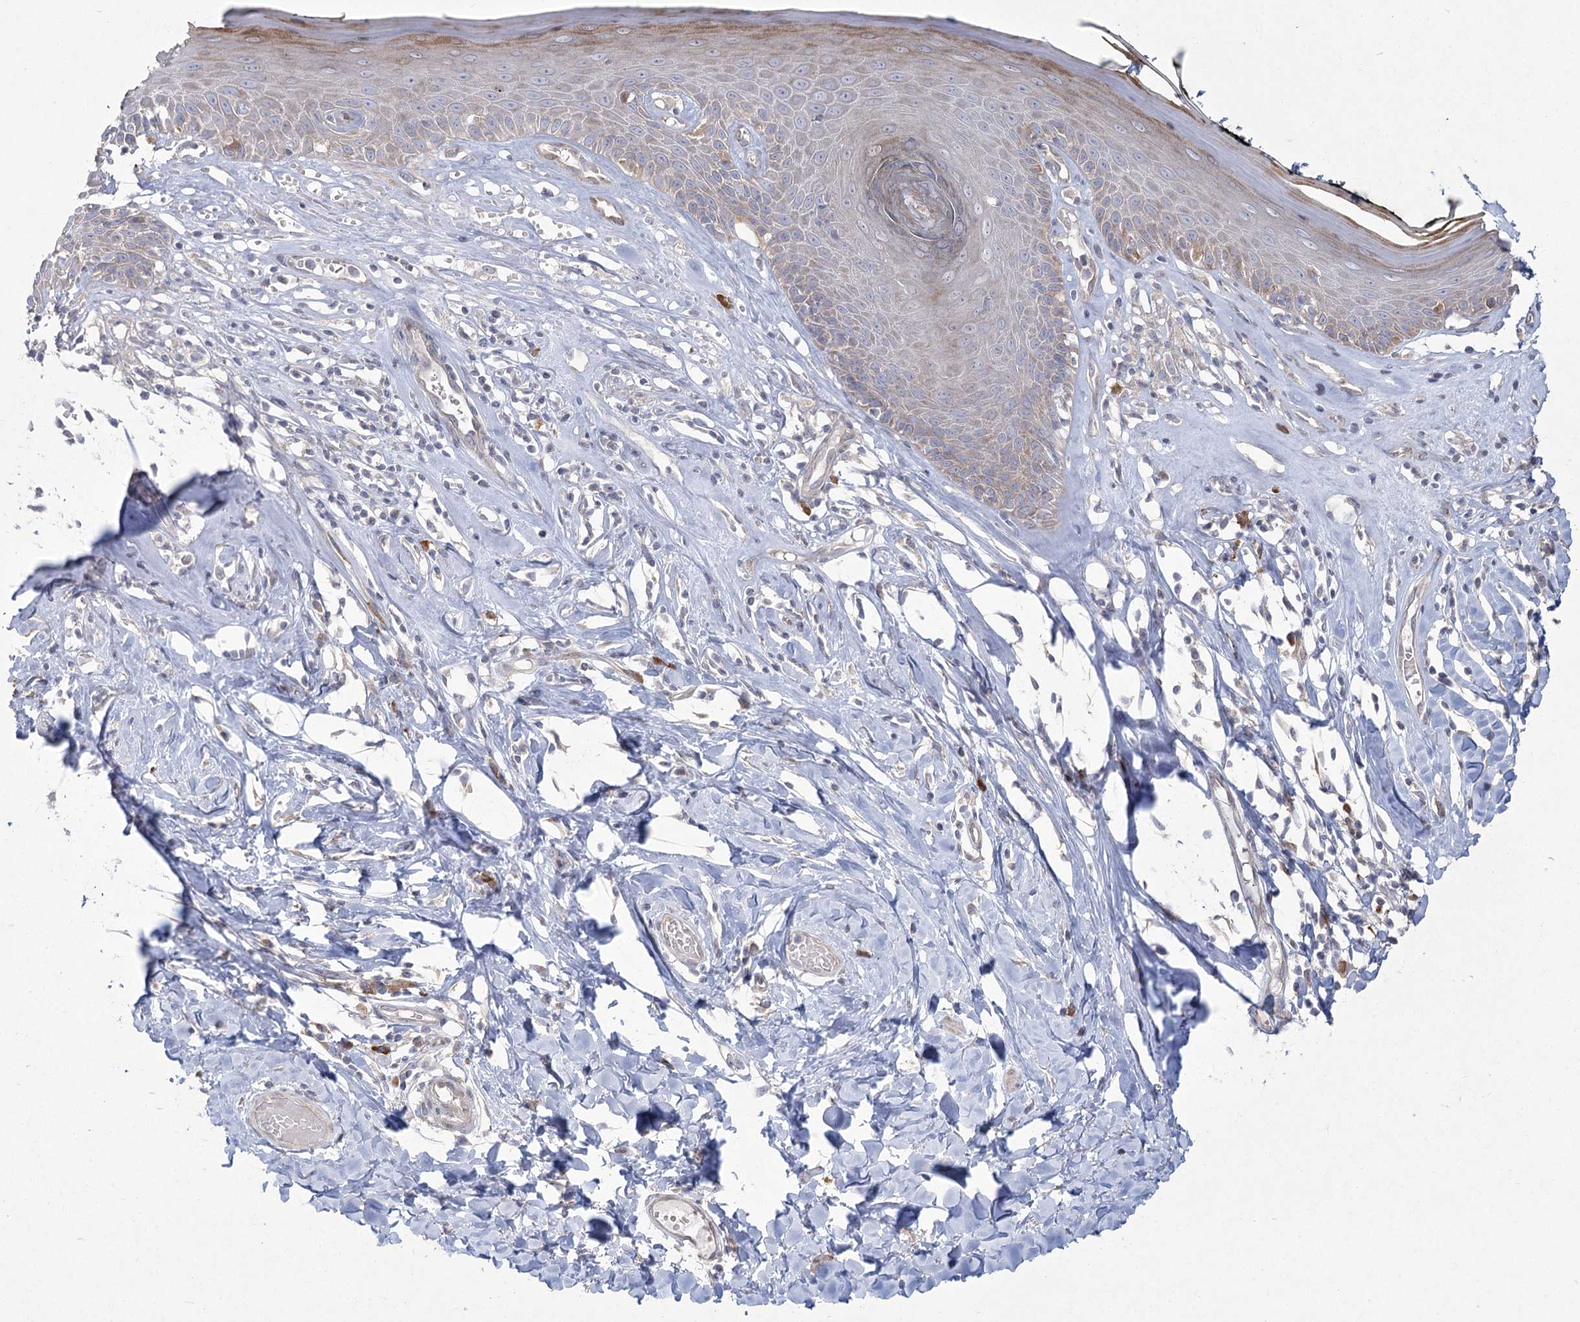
{"staining": {"intensity": "moderate", "quantity": "<25%", "location": "cytoplasmic/membranous"}, "tissue": "skin", "cell_type": "Epidermal cells", "image_type": "normal", "snomed": [{"axis": "morphology", "description": "Normal tissue, NOS"}, {"axis": "morphology", "description": "Inflammation, NOS"}, {"axis": "topography", "description": "Vulva"}], "caption": "A high-resolution photomicrograph shows IHC staining of benign skin, which exhibits moderate cytoplasmic/membranous staining in about <25% of epidermal cells. Nuclei are stained in blue.", "gene": "CAMTA1", "patient": {"sex": "female", "age": 84}}